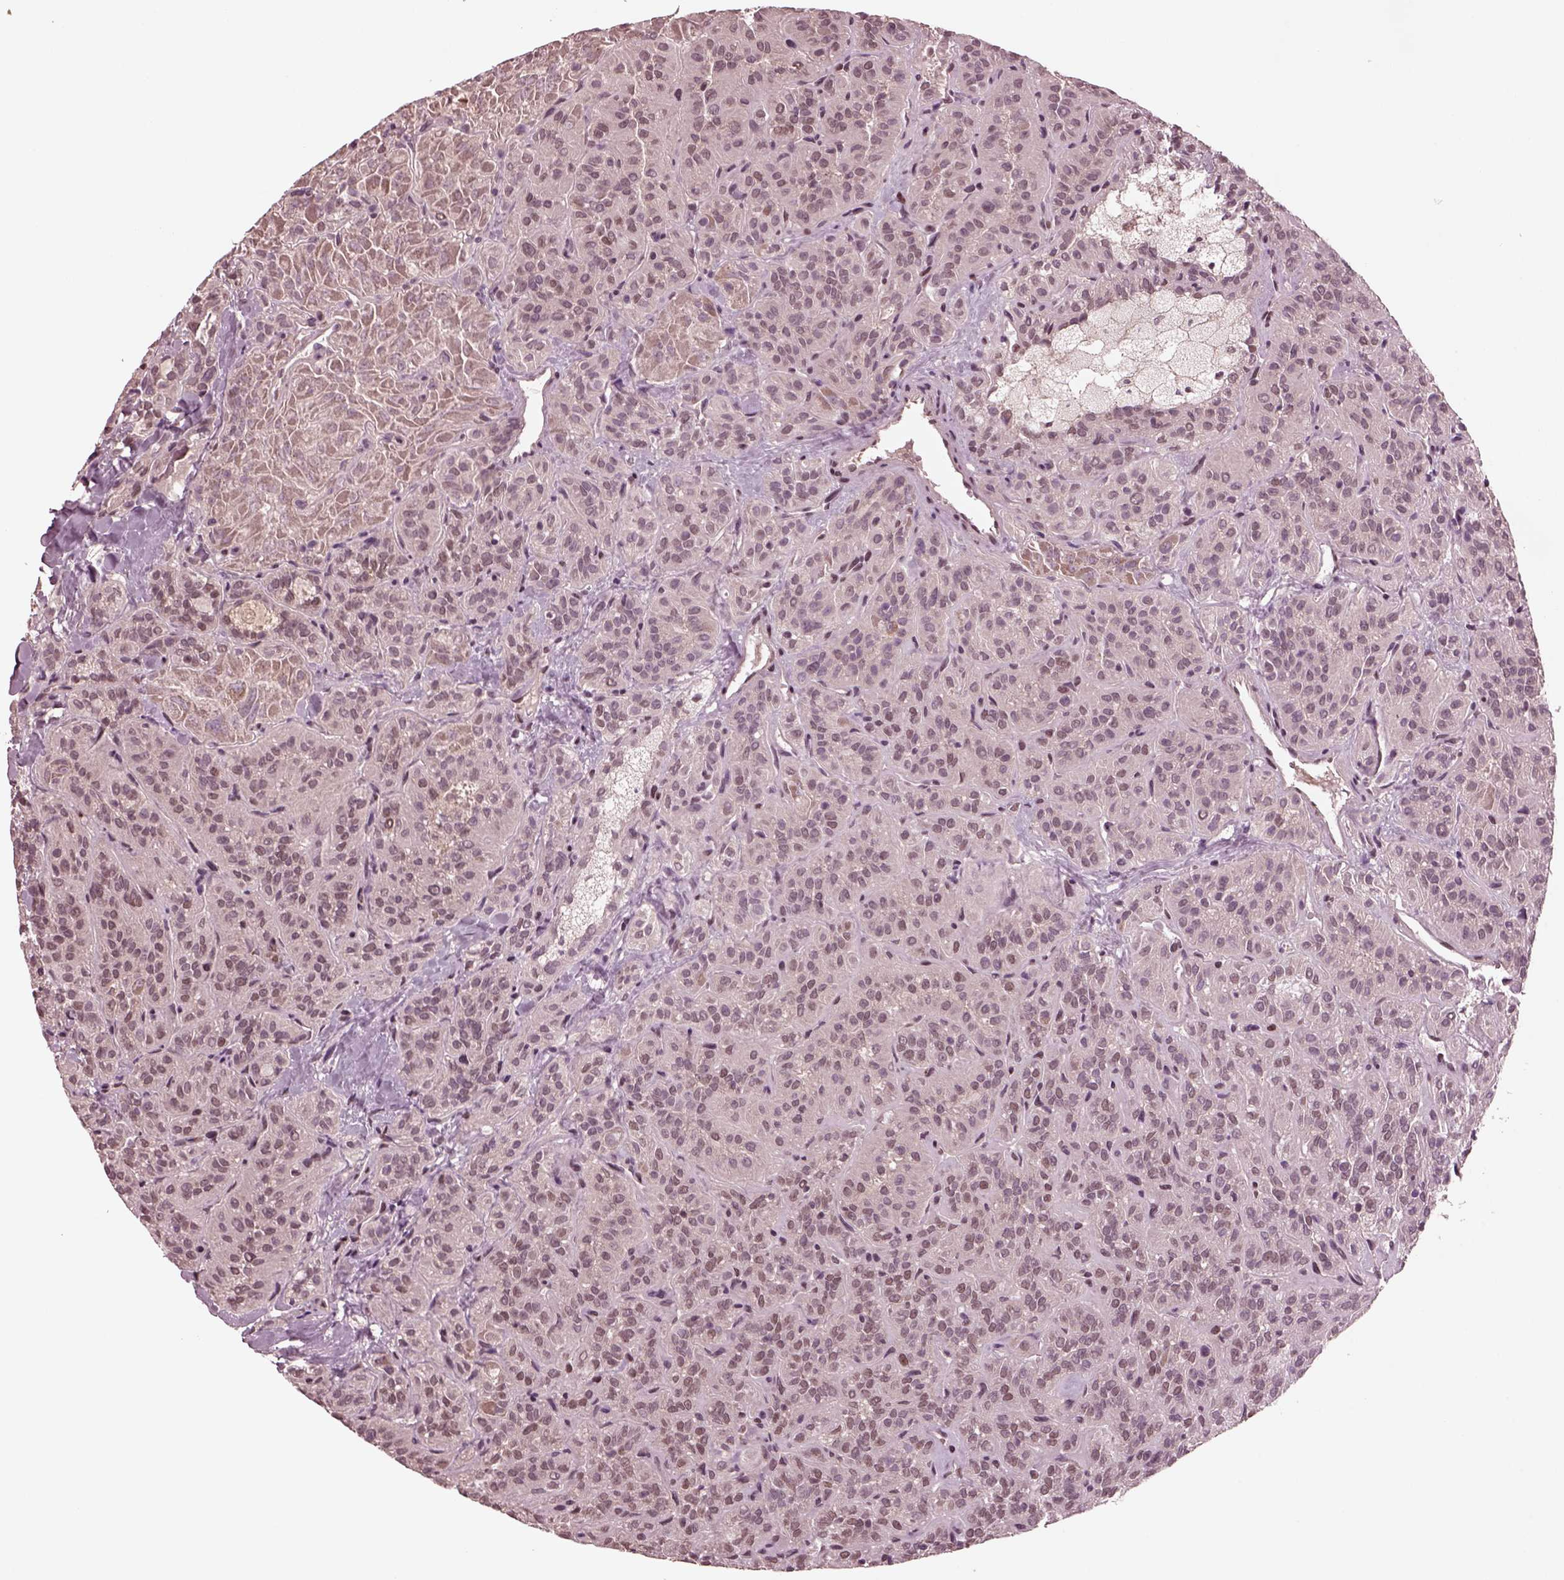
{"staining": {"intensity": "weak", "quantity": "<25%", "location": "cytoplasmic/membranous,nuclear"}, "tissue": "thyroid cancer", "cell_type": "Tumor cells", "image_type": "cancer", "snomed": [{"axis": "morphology", "description": "Papillary adenocarcinoma, NOS"}, {"axis": "topography", "description": "Thyroid gland"}], "caption": "IHC histopathology image of human thyroid papillary adenocarcinoma stained for a protein (brown), which exhibits no expression in tumor cells.", "gene": "NAP1L5", "patient": {"sex": "female", "age": 45}}